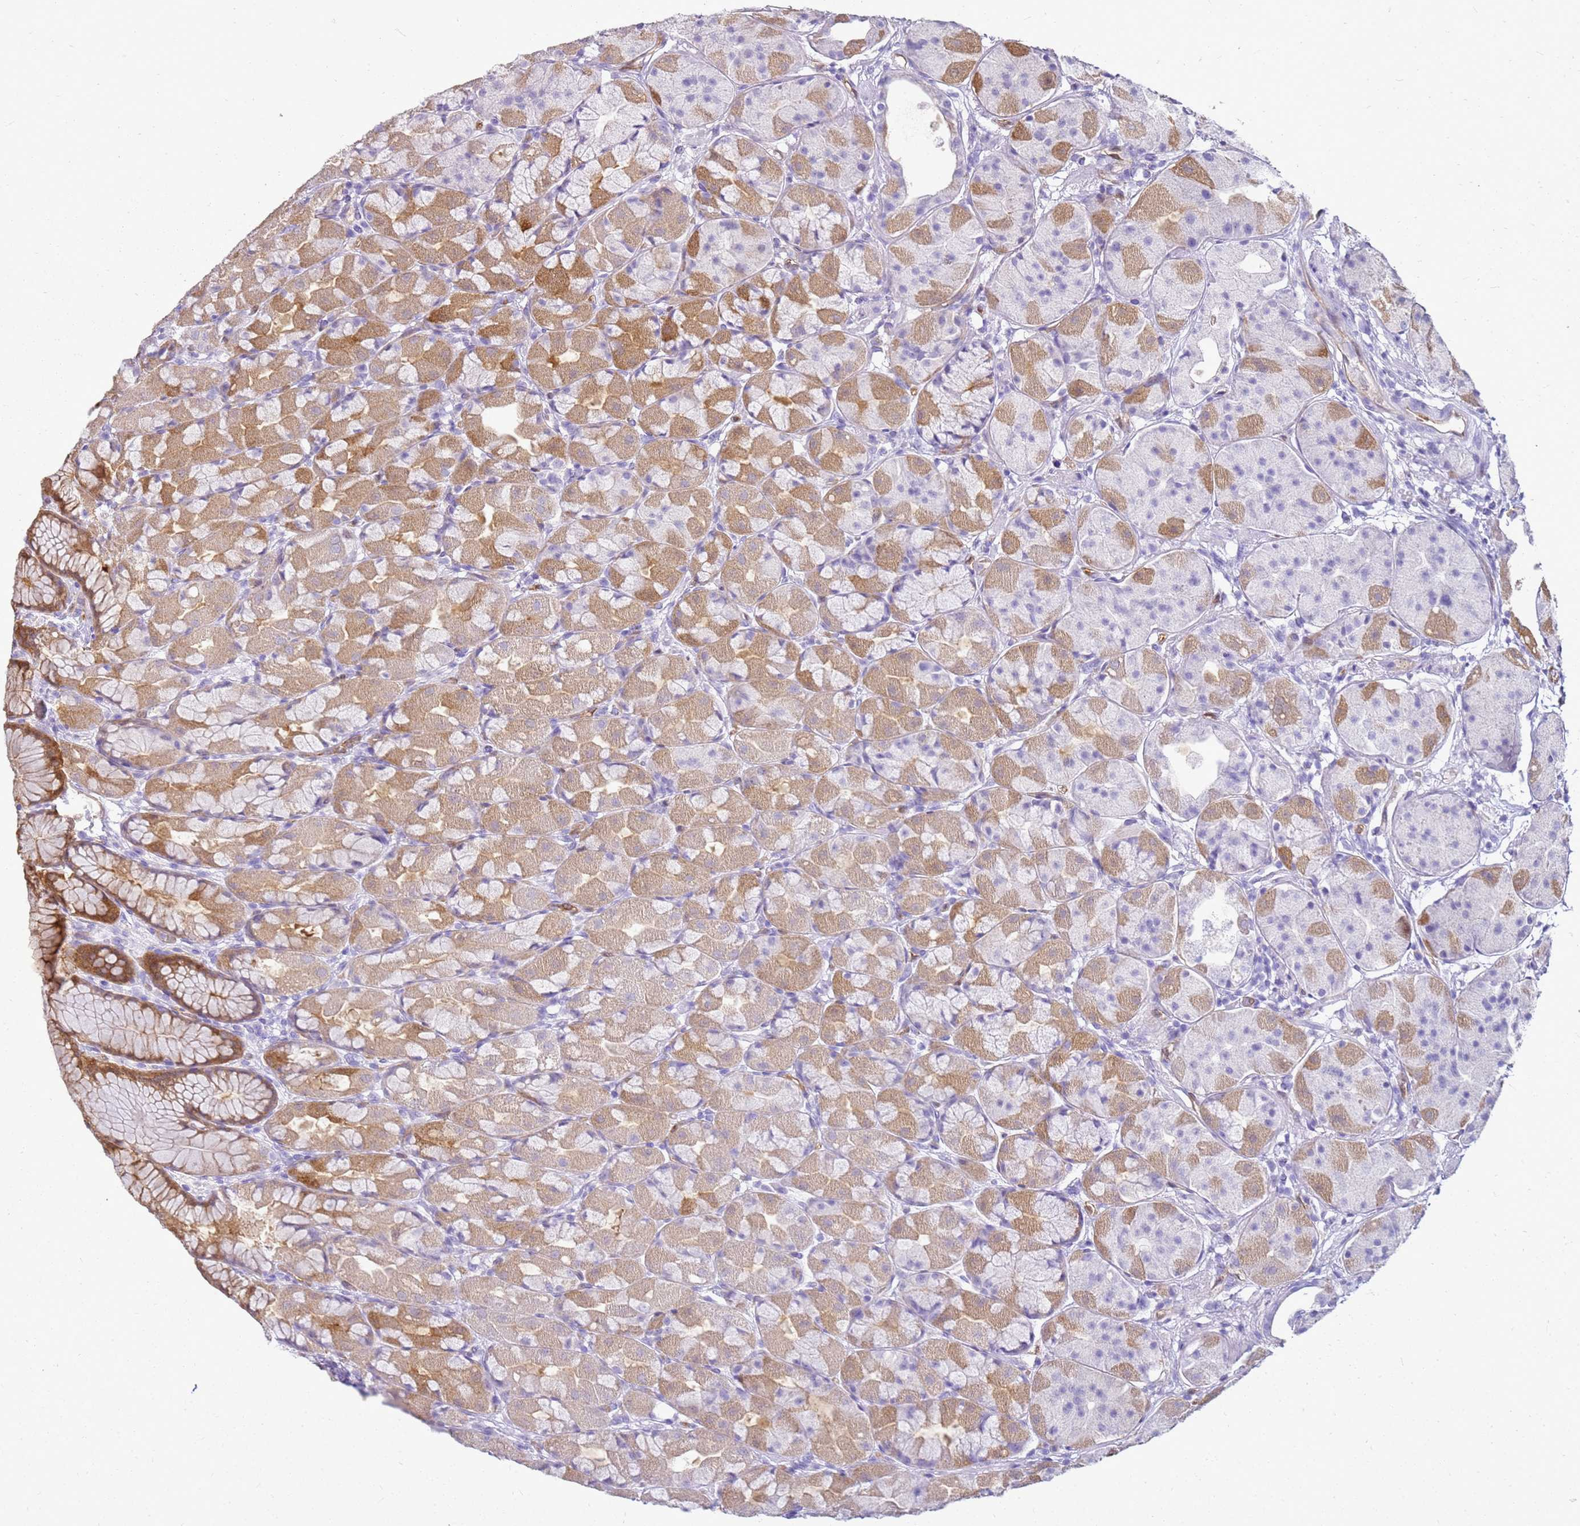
{"staining": {"intensity": "moderate", "quantity": "25%-75%", "location": "cytoplasmic/membranous"}, "tissue": "stomach", "cell_type": "Glandular cells", "image_type": "normal", "snomed": [{"axis": "morphology", "description": "Normal tissue, NOS"}, {"axis": "topography", "description": "Stomach"}], "caption": "About 25%-75% of glandular cells in normal stomach exhibit moderate cytoplasmic/membranous protein positivity as visualized by brown immunohistochemical staining.", "gene": "SULT1E1", "patient": {"sex": "male", "age": 57}}